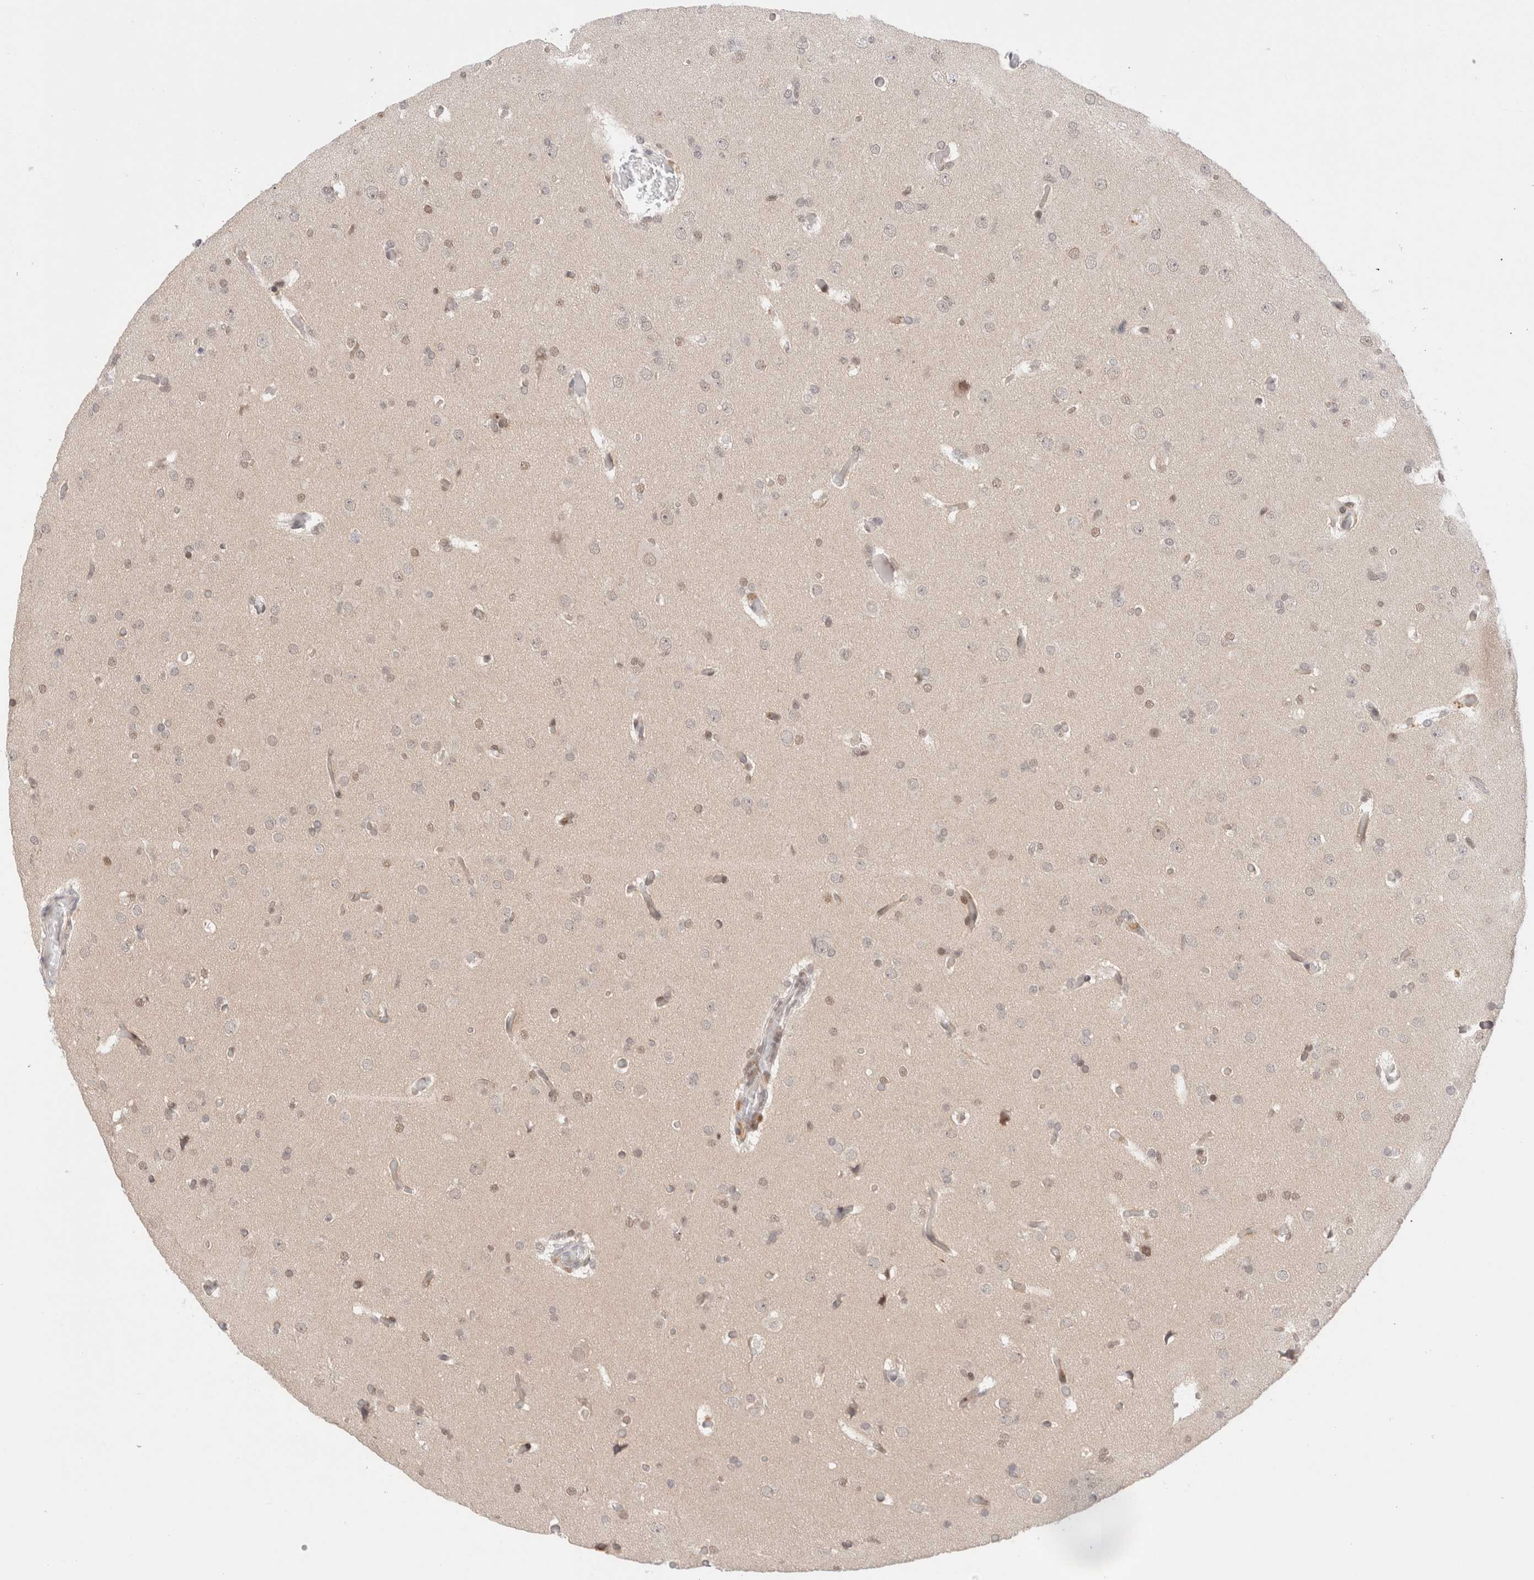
{"staining": {"intensity": "weak", "quantity": "<25%", "location": "nuclear"}, "tissue": "glioma", "cell_type": "Tumor cells", "image_type": "cancer", "snomed": [{"axis": "morphology", "description": "Glioma, malignant, High grade"}, {"axis": "topography", "description": "Cerebral cortex"}], "caption": "Immunohistochemistry photomicrograph of neoplastic tissue: glioma stained with DAB (3,3'-diaminobenzidine) demonstrates no significant protein positivity in tumor cells. (Brightfield microscopy of DAB (3,3'-diaminobenzidine) immunohistochemistry (IHC) at high magnification).", "gene": "GATAD2A", "patient": {"sex": "female", "age": 36}}